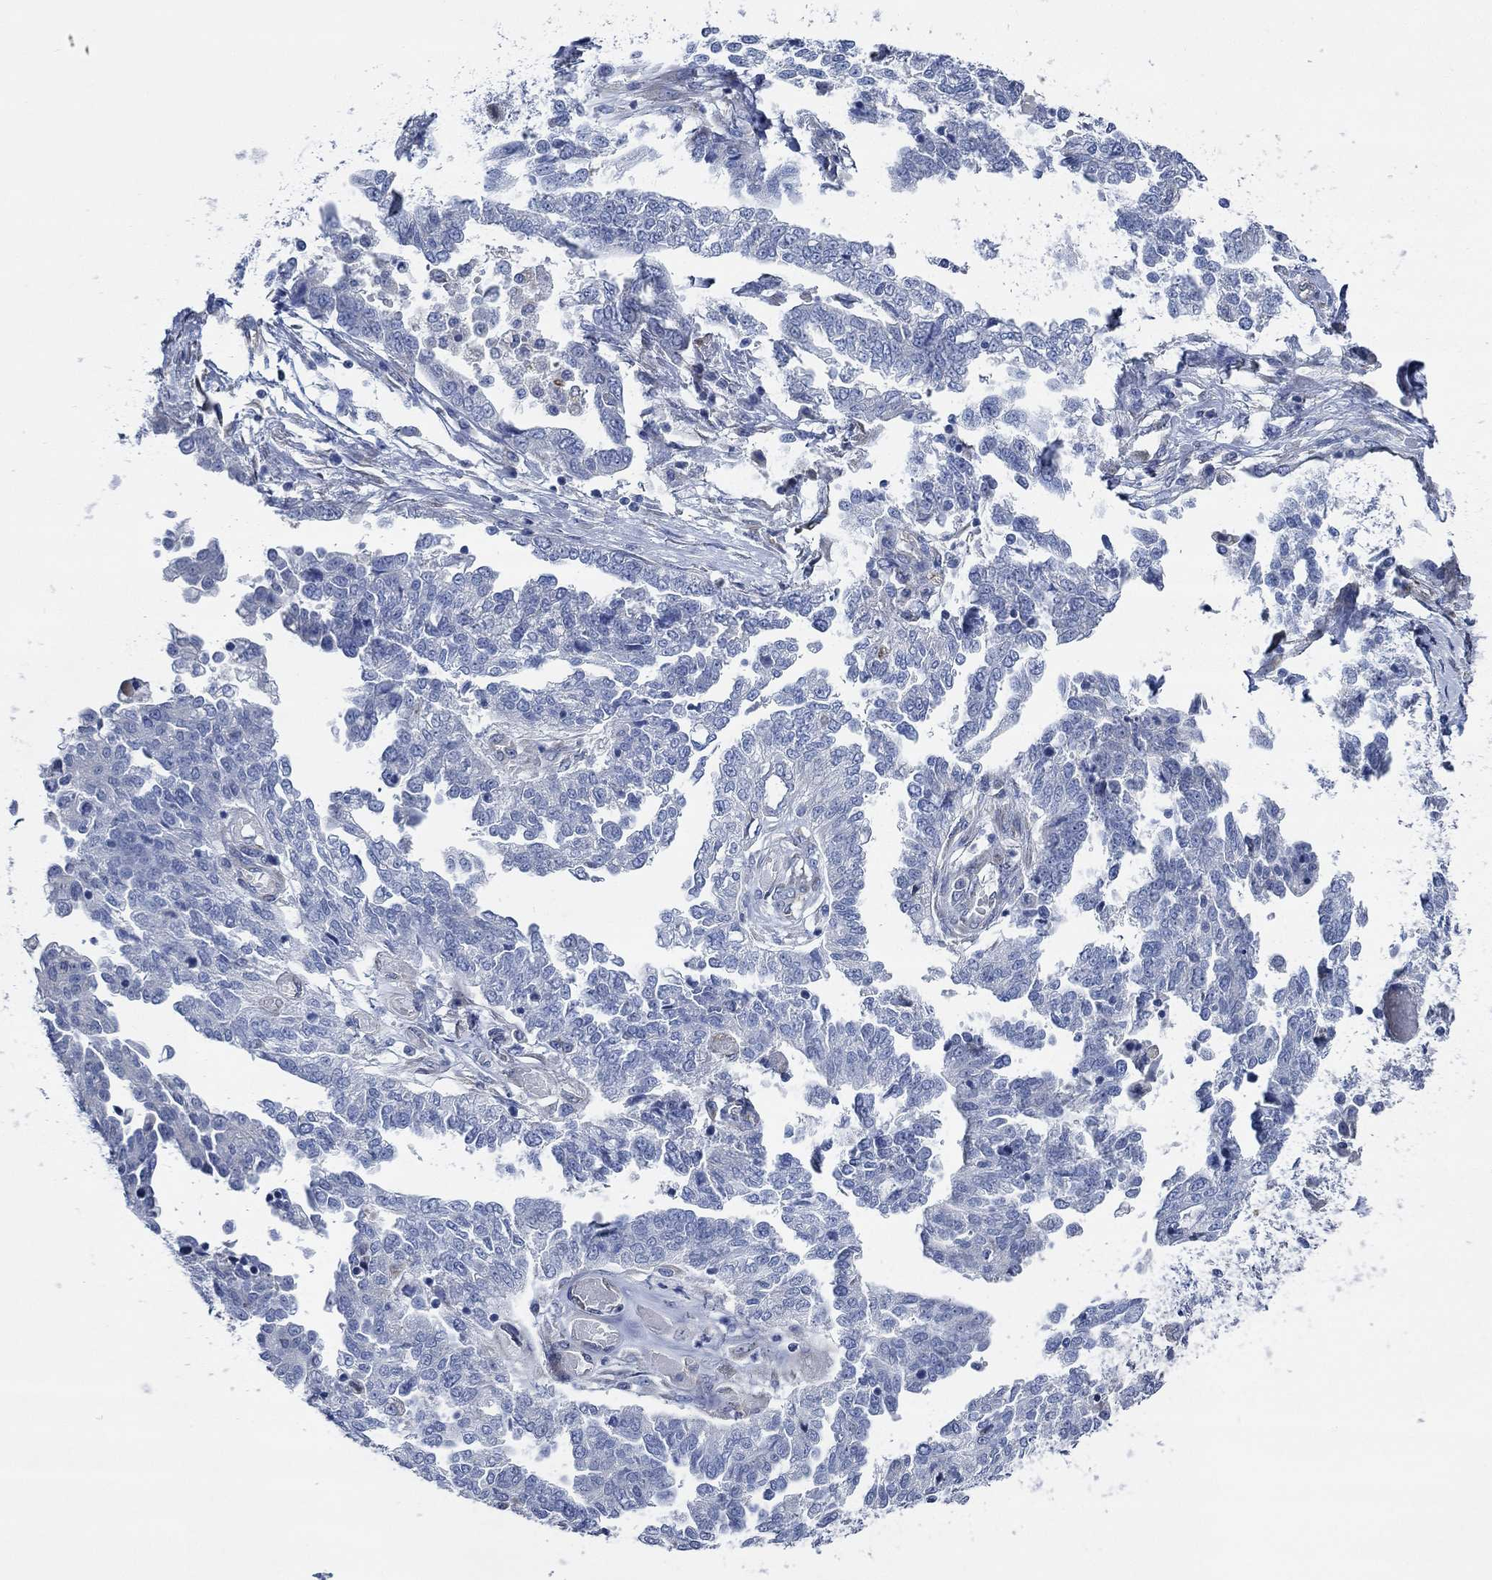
{"staining": {"intensity": "negative", "quantity": "none", "location": "none"}, "tissue": "ovarian cancer", "cell_type": "Tumor cells", "image_type": "cancer", "snomed": [{"axis": "morphology", "description": "Cystadenocarcinoma, serous, NOS"}, {"axis": "topography", "description": "Ovary"}], "caption": "Human ovarian cancer (serous cystadenocarcinoma) stained for a protein using immunohistochemistry (IHC) demonstrates no staining in tumor cells.", "gene": "HECW2", "patient": {"sex": "female", "age": 67}}